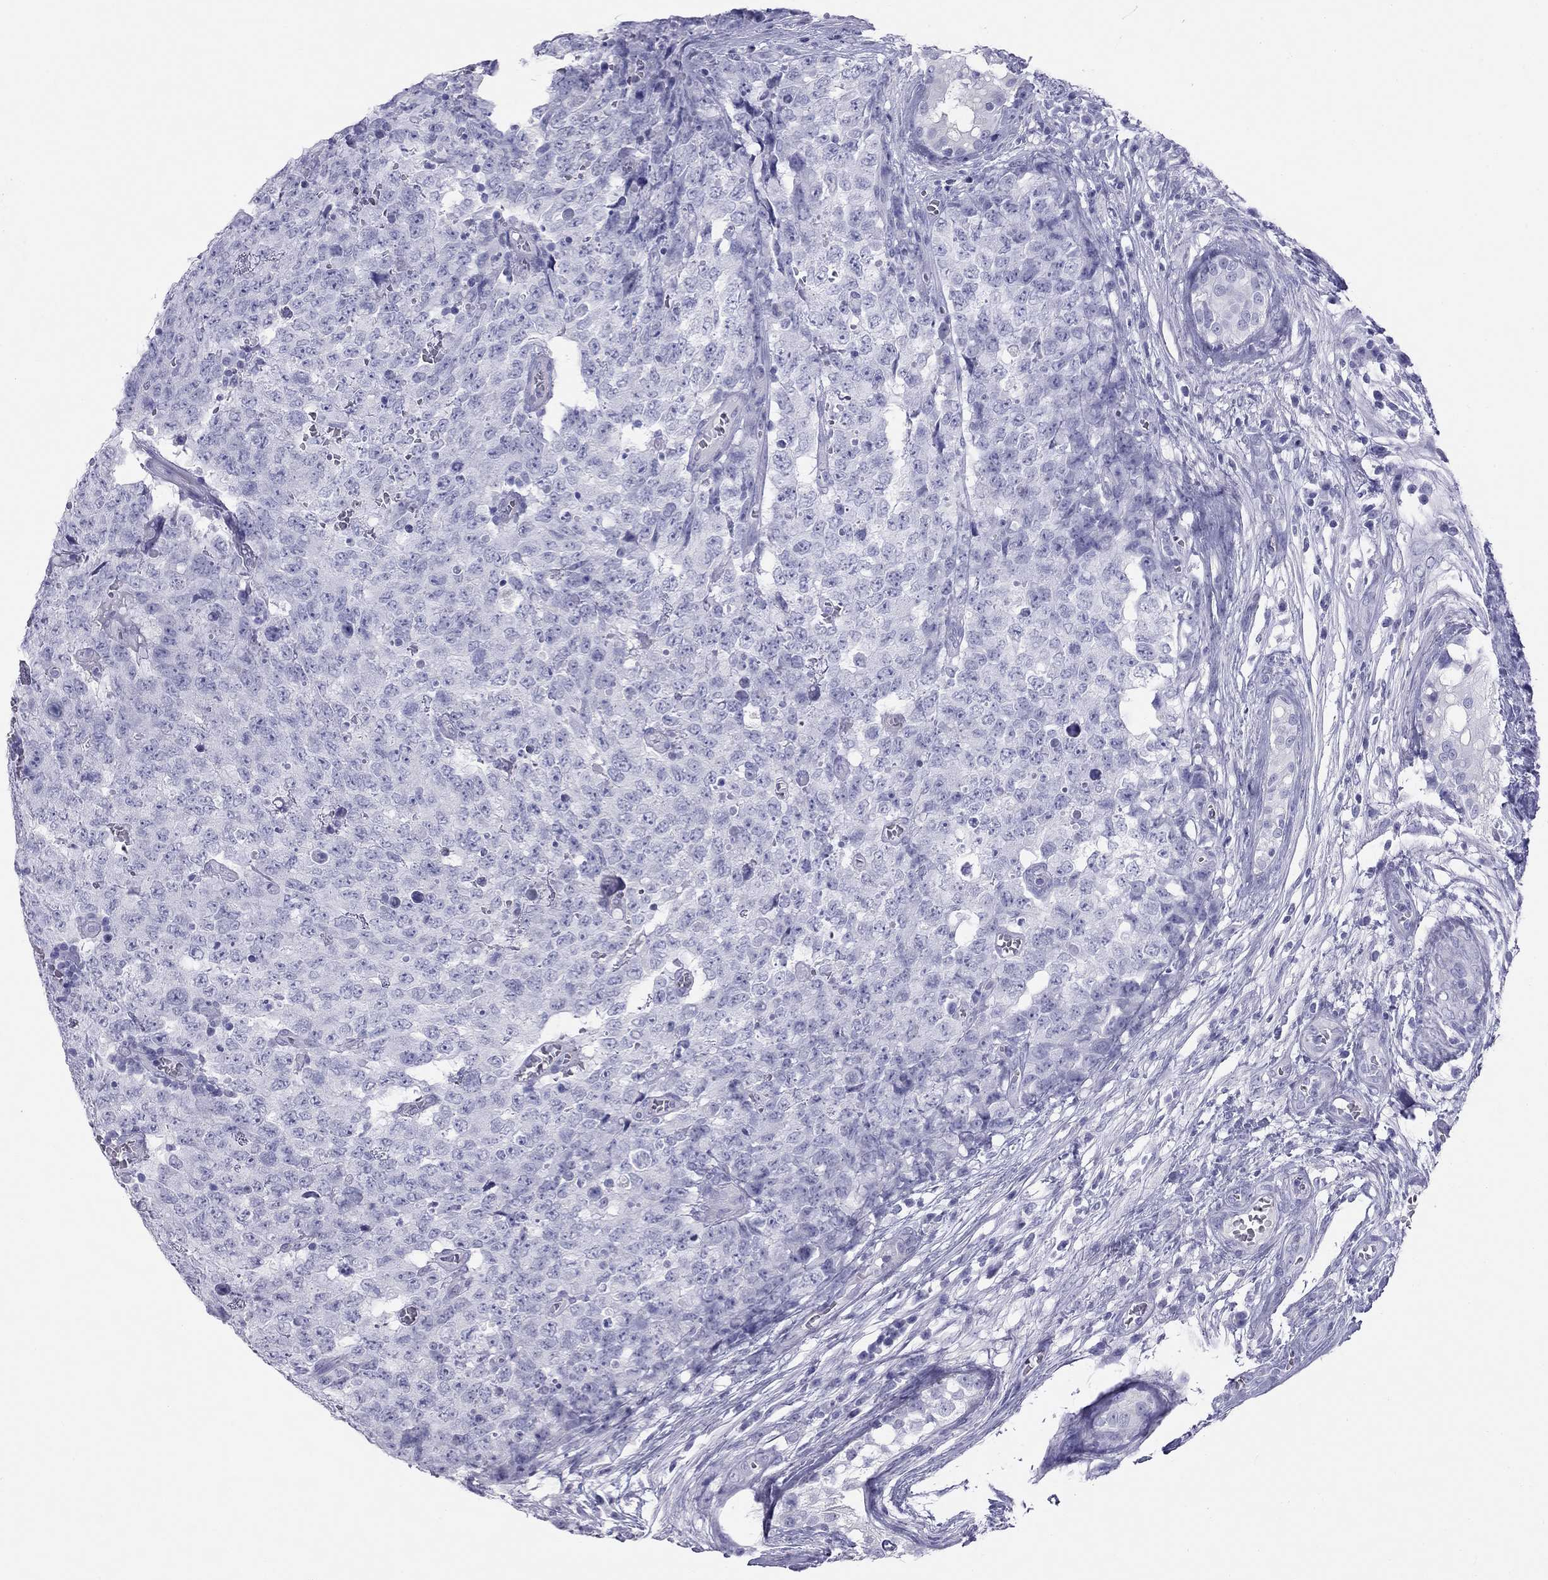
{"staining": {"intensity": "negative", "quantity": "none", "location": "none"}, "tissue": "testis cancer", "cell_type": "Tumor cells", "image_type": "cancer", "snomed": [{"axis": "morphology", "description": "Carcinoma, Embryonal, NOS"}, {"axis": "topography", "description": "Testis"}], "caption": "IHC of testis cancer (embryonal carcinoma) displays no expression in tumor cells.", "gene": "TRPM3", "patient": {"sex": "male", "age": 23}}